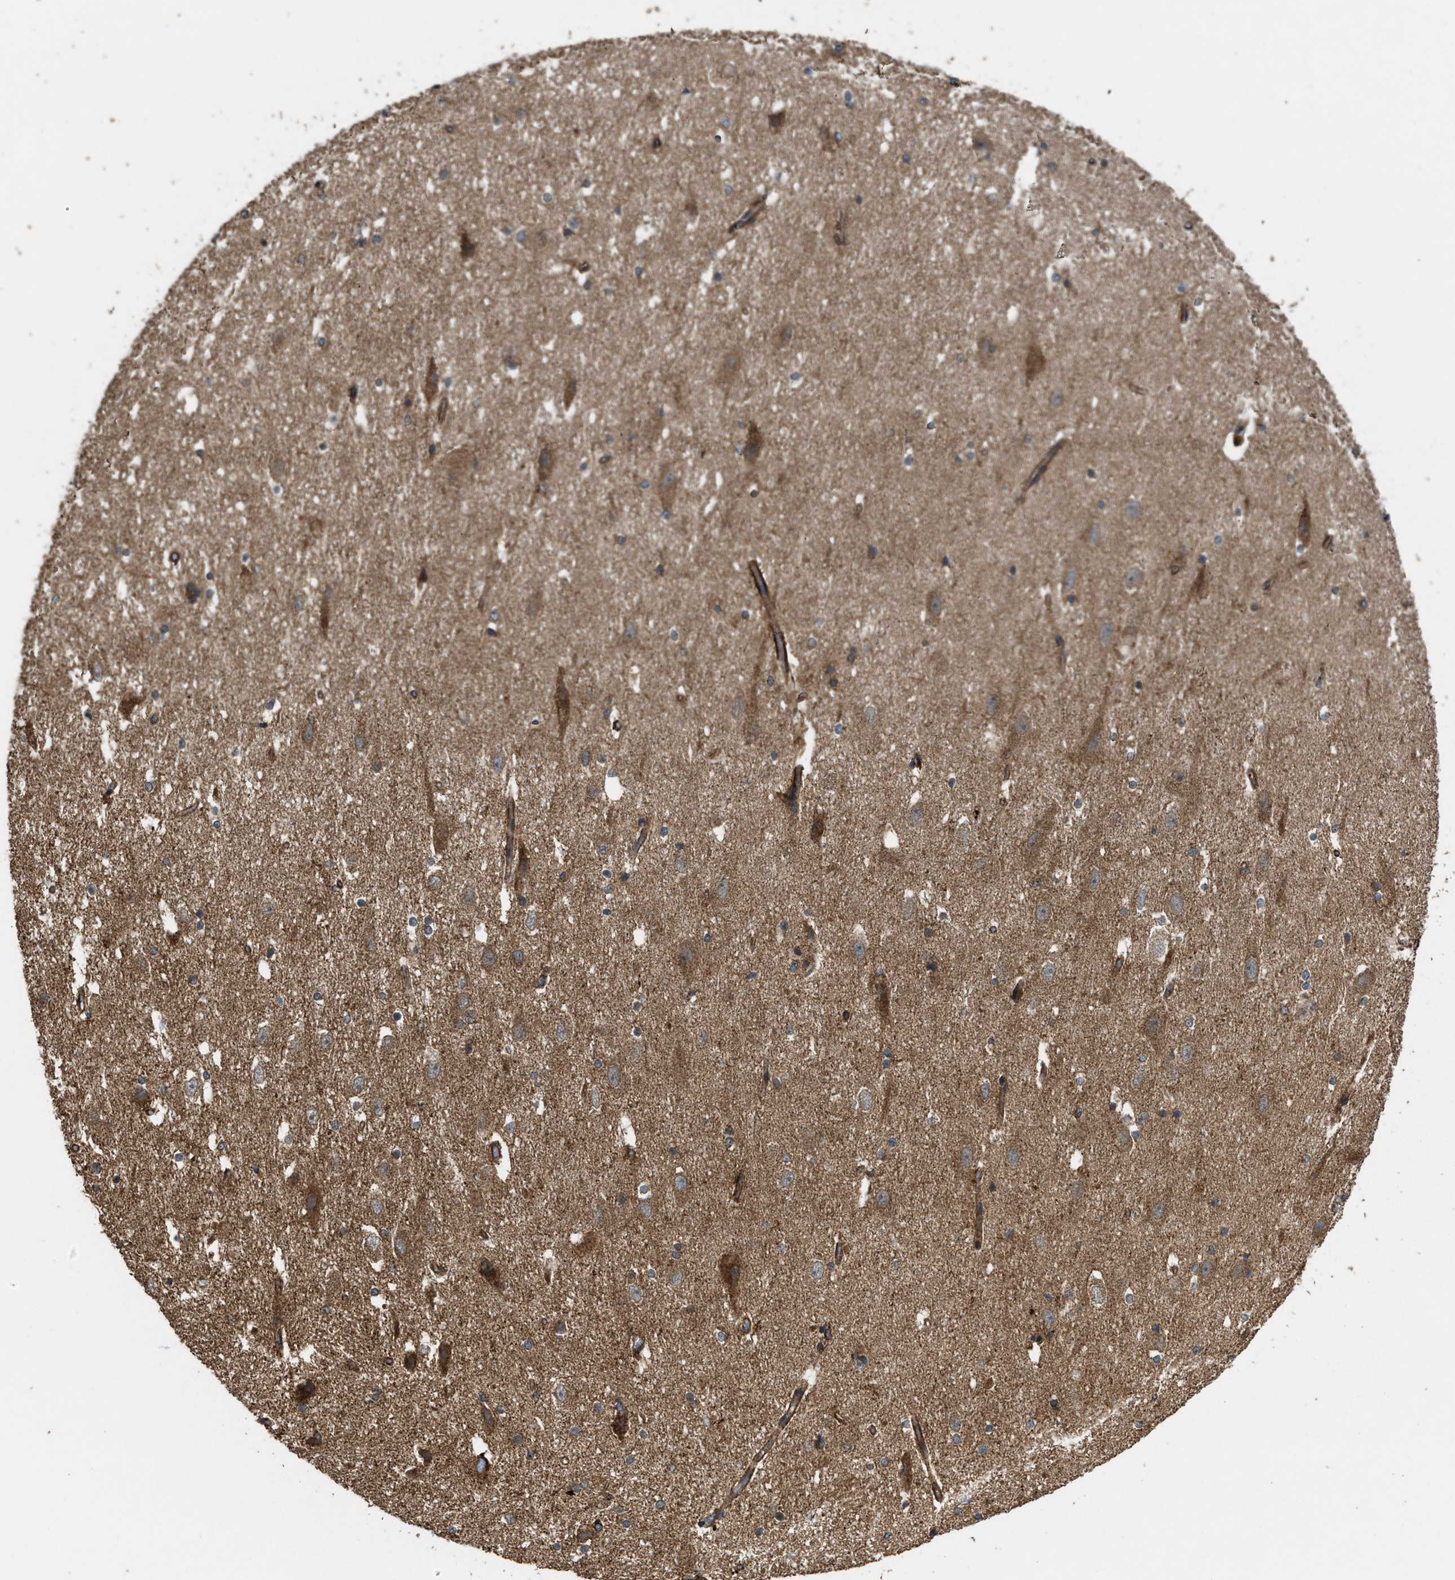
{"staining": {"intensity": "moderate", "quantity": "<25%", "location": "cytoplasmic/membranous"}, "tissue": "hippocampus", "cell_type": "Glial cells", "image_type": "normal", "snomed": [{"axis": "morphology", "description": "Normal tissue, NOS"}, {"axis": "topography", "description": "Hippocampus"}], "caption": "Immunohistochemistry (IHC) of unremarkable human hippocampus reveals low levels of moderate cytoplasmic/membranous expression in approximately <25% of glial cells. (IHC, brightfield microscopy, high magnification).", "gene": "EGLN1", "patient": {"sex": "female", "age": 19}}